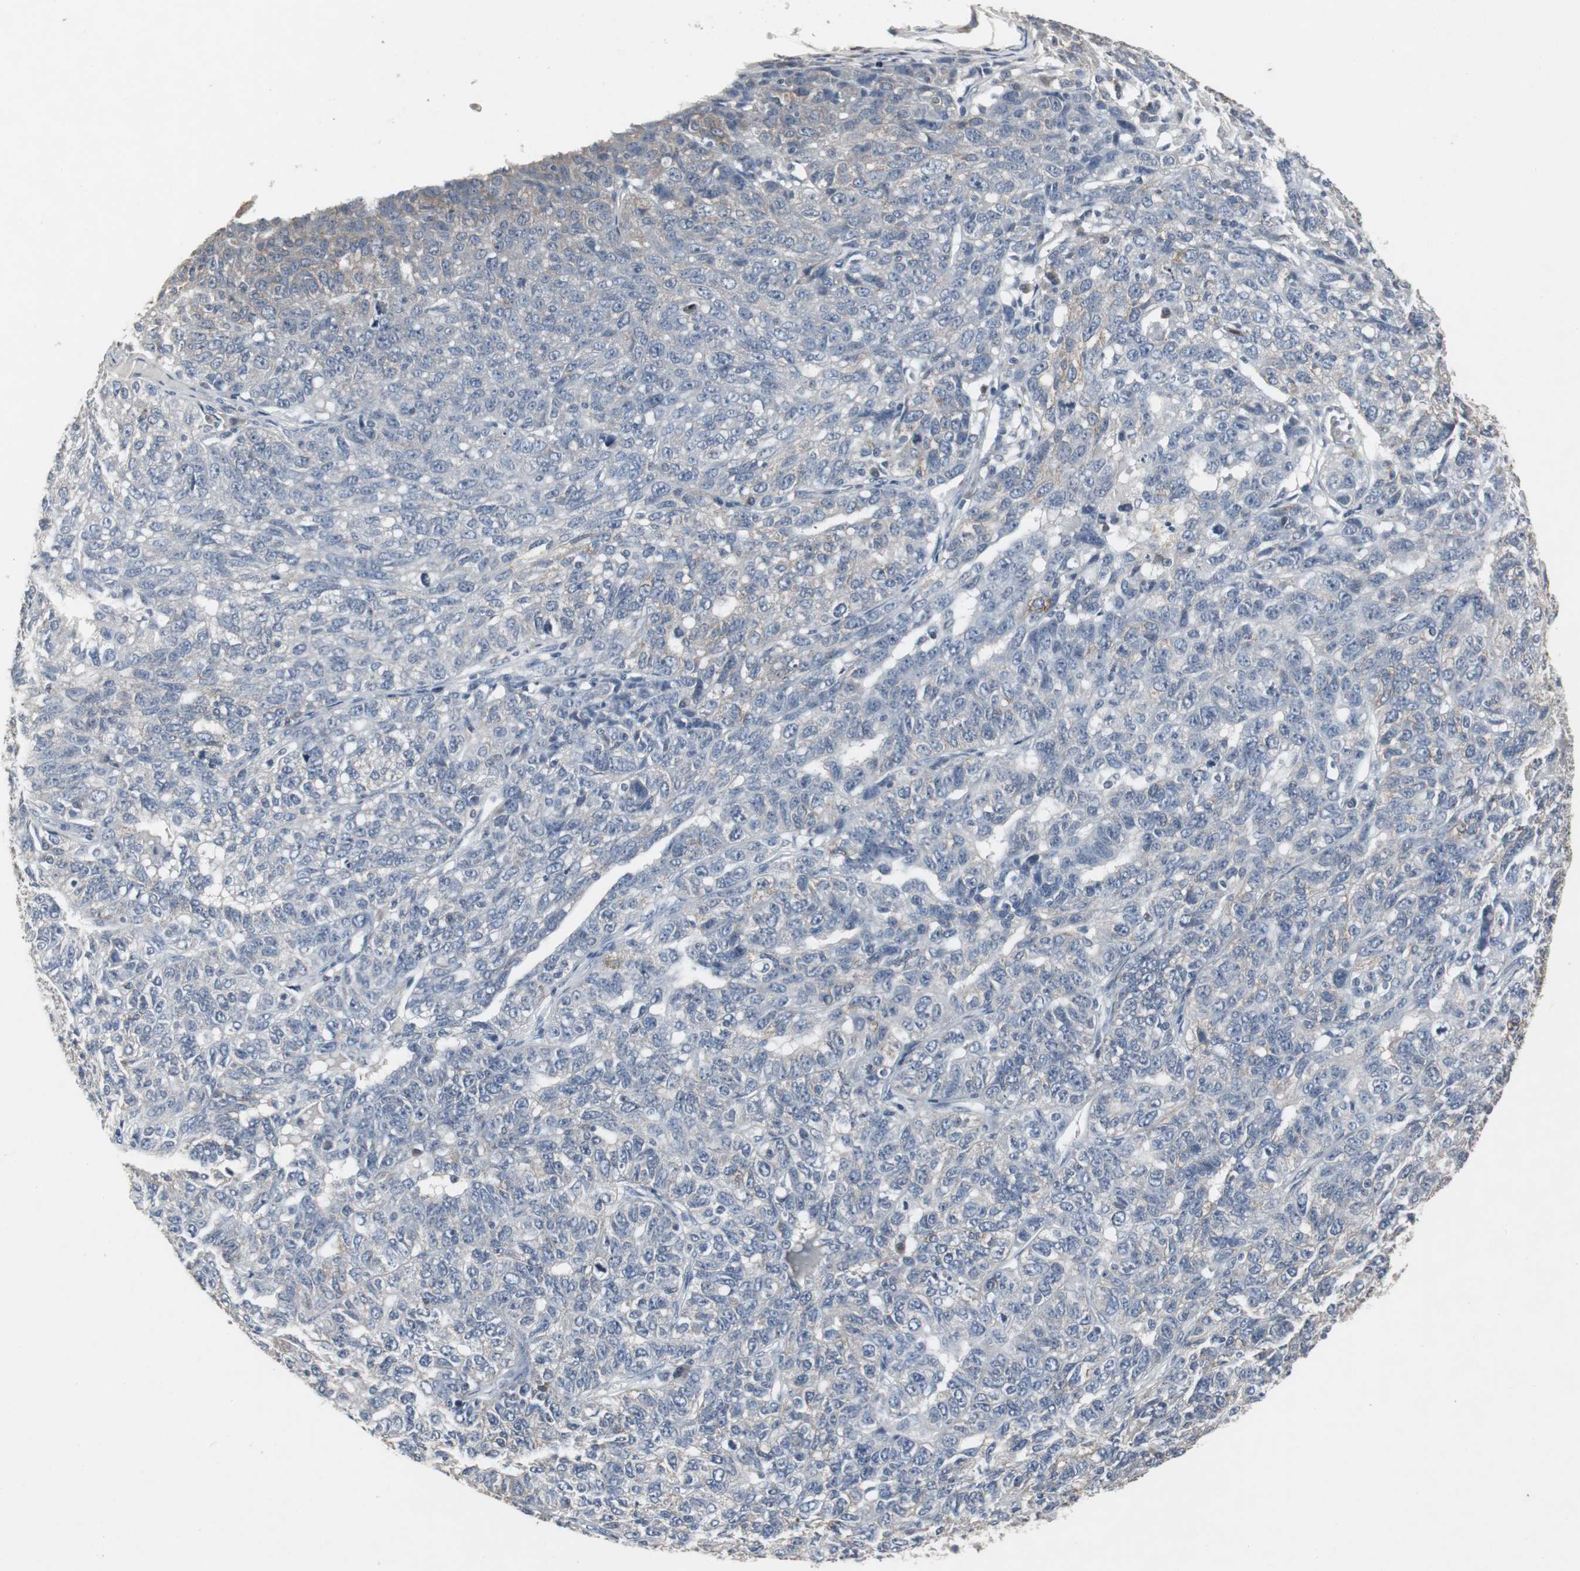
{"staining": {"intensity": "weak", "quantity": "25%-75%", "location": "cytoplasmic/membranous"}, "tissue": "ovarian cancer", "cell_type": "Tumor cells", "image_type": "cancer", "snomed": [{"axis": "morphology", "description": "Cystadenocarcinoma, serous, NOS"}, {"axis": "topography", "description": "Ovary"}], "caption": "Human ovarian cancer (serous cystadenocarcinoma) stained with a brown dye exhibits weak cytoplasmic/membranous positive staining in approximately 25%-75% of tumor cells.", "gene": "ACAA1", "patient": {"sex": "female", "age": 71}}